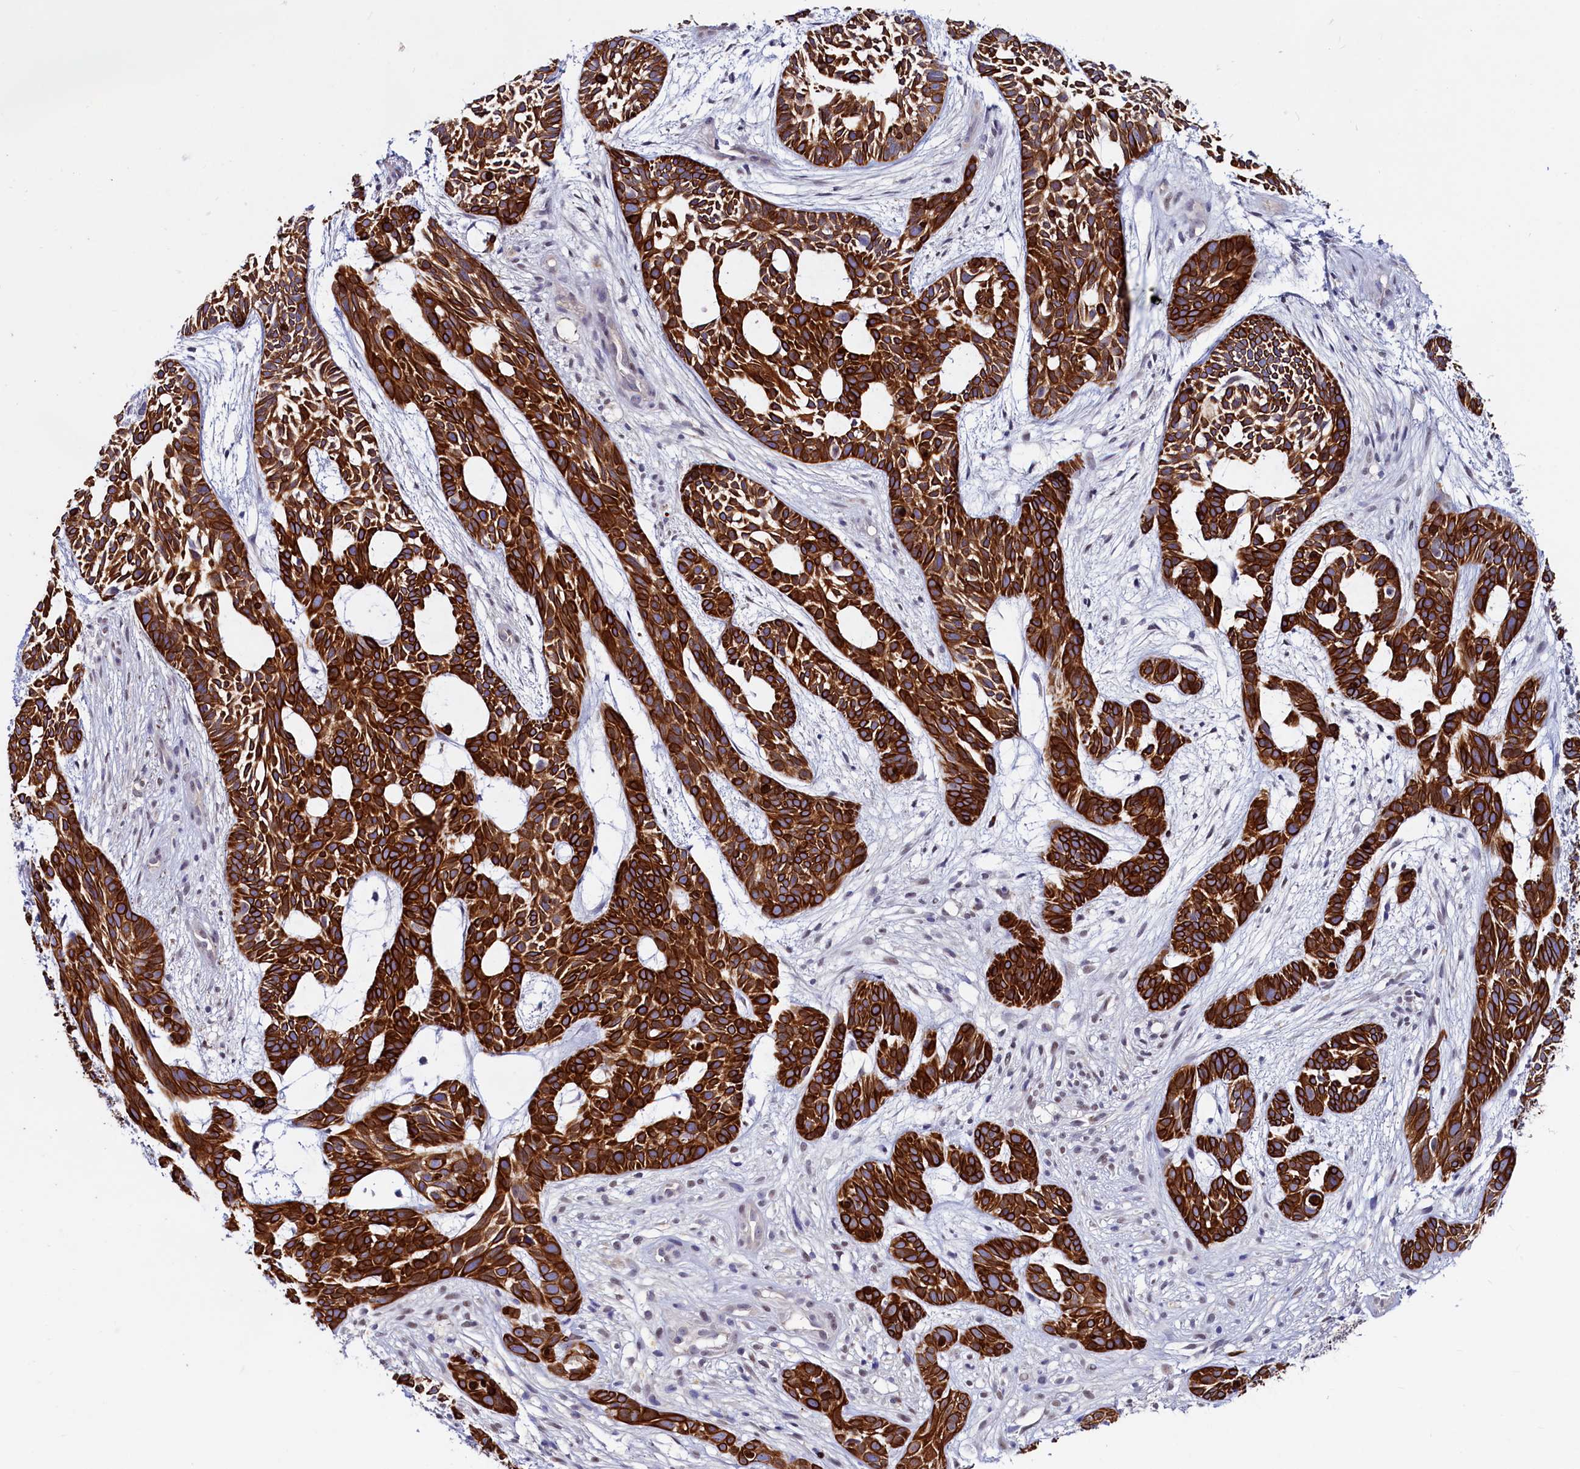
{"staining": {"intensity": "strong", "quantity": ">75%", "location": "cytoplasmic/membranous"}, "tissue": "skin cancer", "cell_type": "Tumor cells", "image_type": "cancer", "snomed": [{"axis": "morphology", "description": "Basal cell carcinoma"}, {"axis": "topography", "description": "Skin"}], "caption": "There is high levels of strong cytoplasmic/membranous positivity in tumor cells of skin cancer (basal cell carcinoma), as demonstrated by immunohistochemical staining (brown color).", "gene": "ASTE1", "patient": {"sex": "male", "age": 89}}